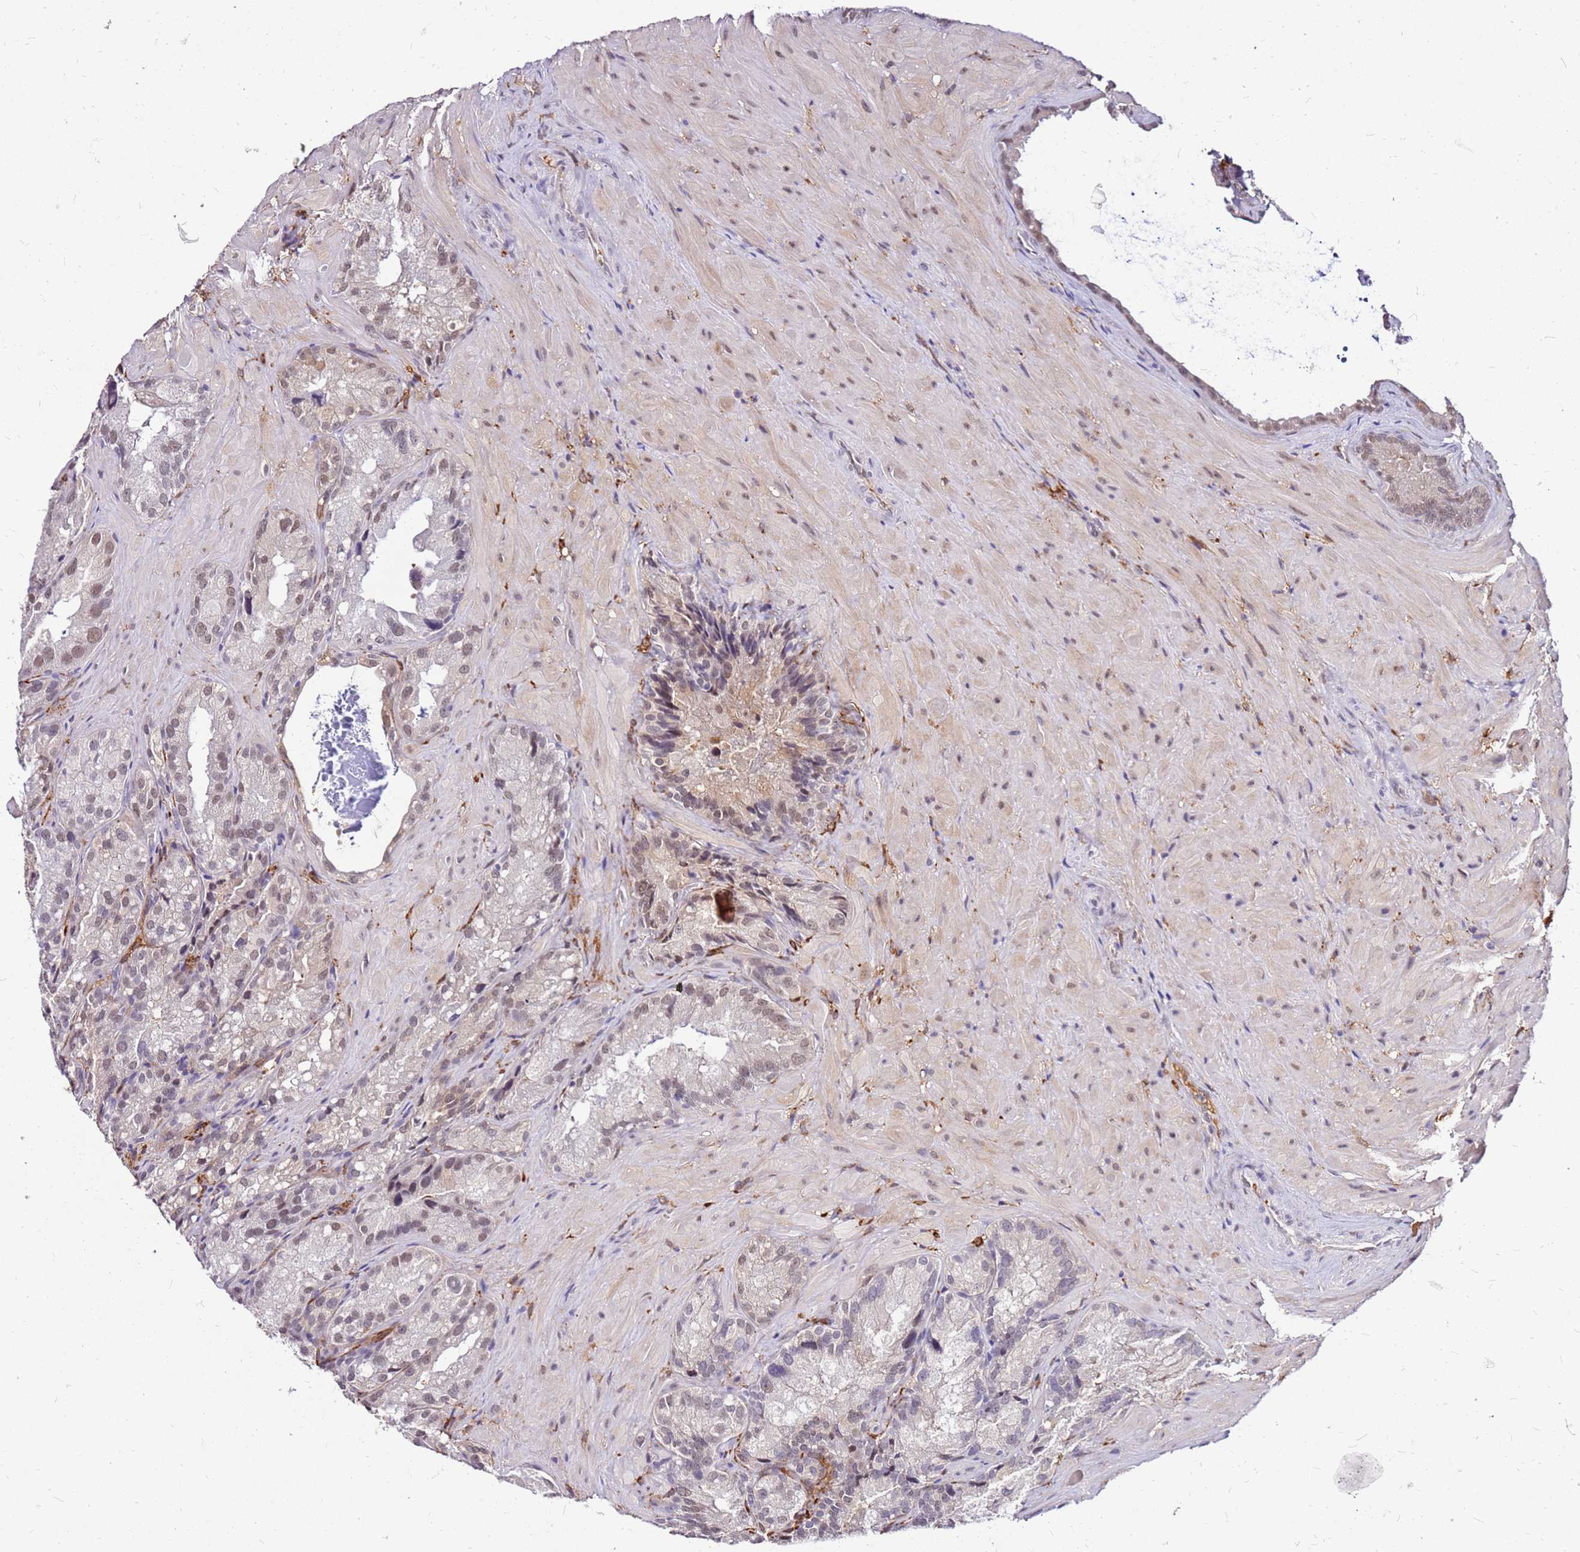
{"staining": {"intensity": "moderate", "quantity": "25%-75%", "location": "nuclear"}, "tissue": "seminal vesicle", "cell_type": "Glandular cells", "image_type": "normal", "snomed": [{"axis": "morphology", "description": "Normal tissue, NOS"}, {"axis": "topography", "description": "Seminal veicle"}], "caption": "Glandular cells demonstrate medium levels of moderate nuclear positivity in approximately 25%-75% of cells in normal human seminal vesicle.", "gene": "ALDH1A3", "patient": {"sex": "male", "age": 62}}